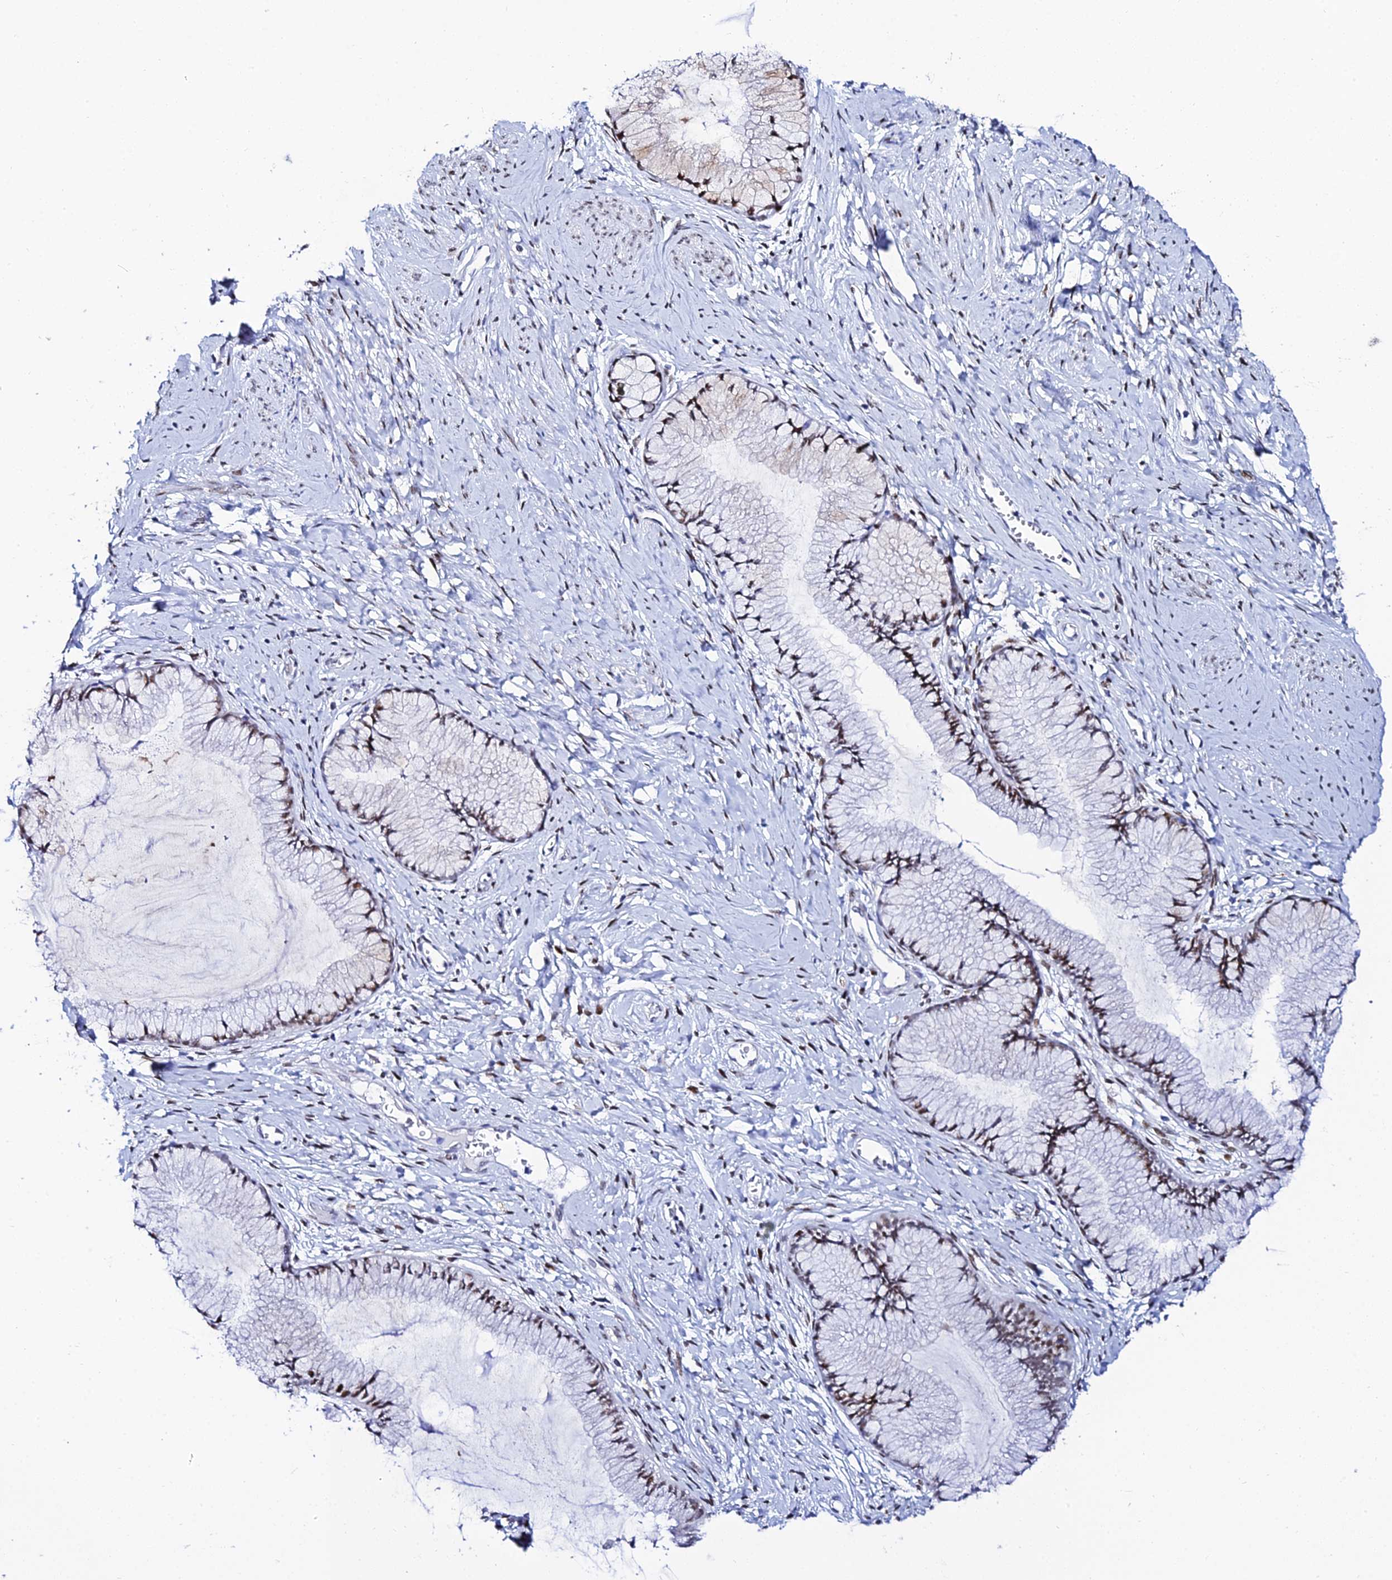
{"staining": {"intensity": "moderate", "quantity": "25%-75%", "location": "cytoplasmic/membranous,nuclear"}, "tissue": "cervix", "cell_type": "Glandular cells", "image_type": "normal", "snomed": [{"axis": "morphology", "description": "Normal tissue, NOS"}, {"axis": "topography", "description": "Cervix"}], "caption": "Human cervix stained with a brown dye reveals moderate cytoplasmic/membranous,nuclear positive positivity in approximately 25%-75% of glandular cells.", "gene": "POFUT2", "patient": {"sex": "female", "age": 42}}